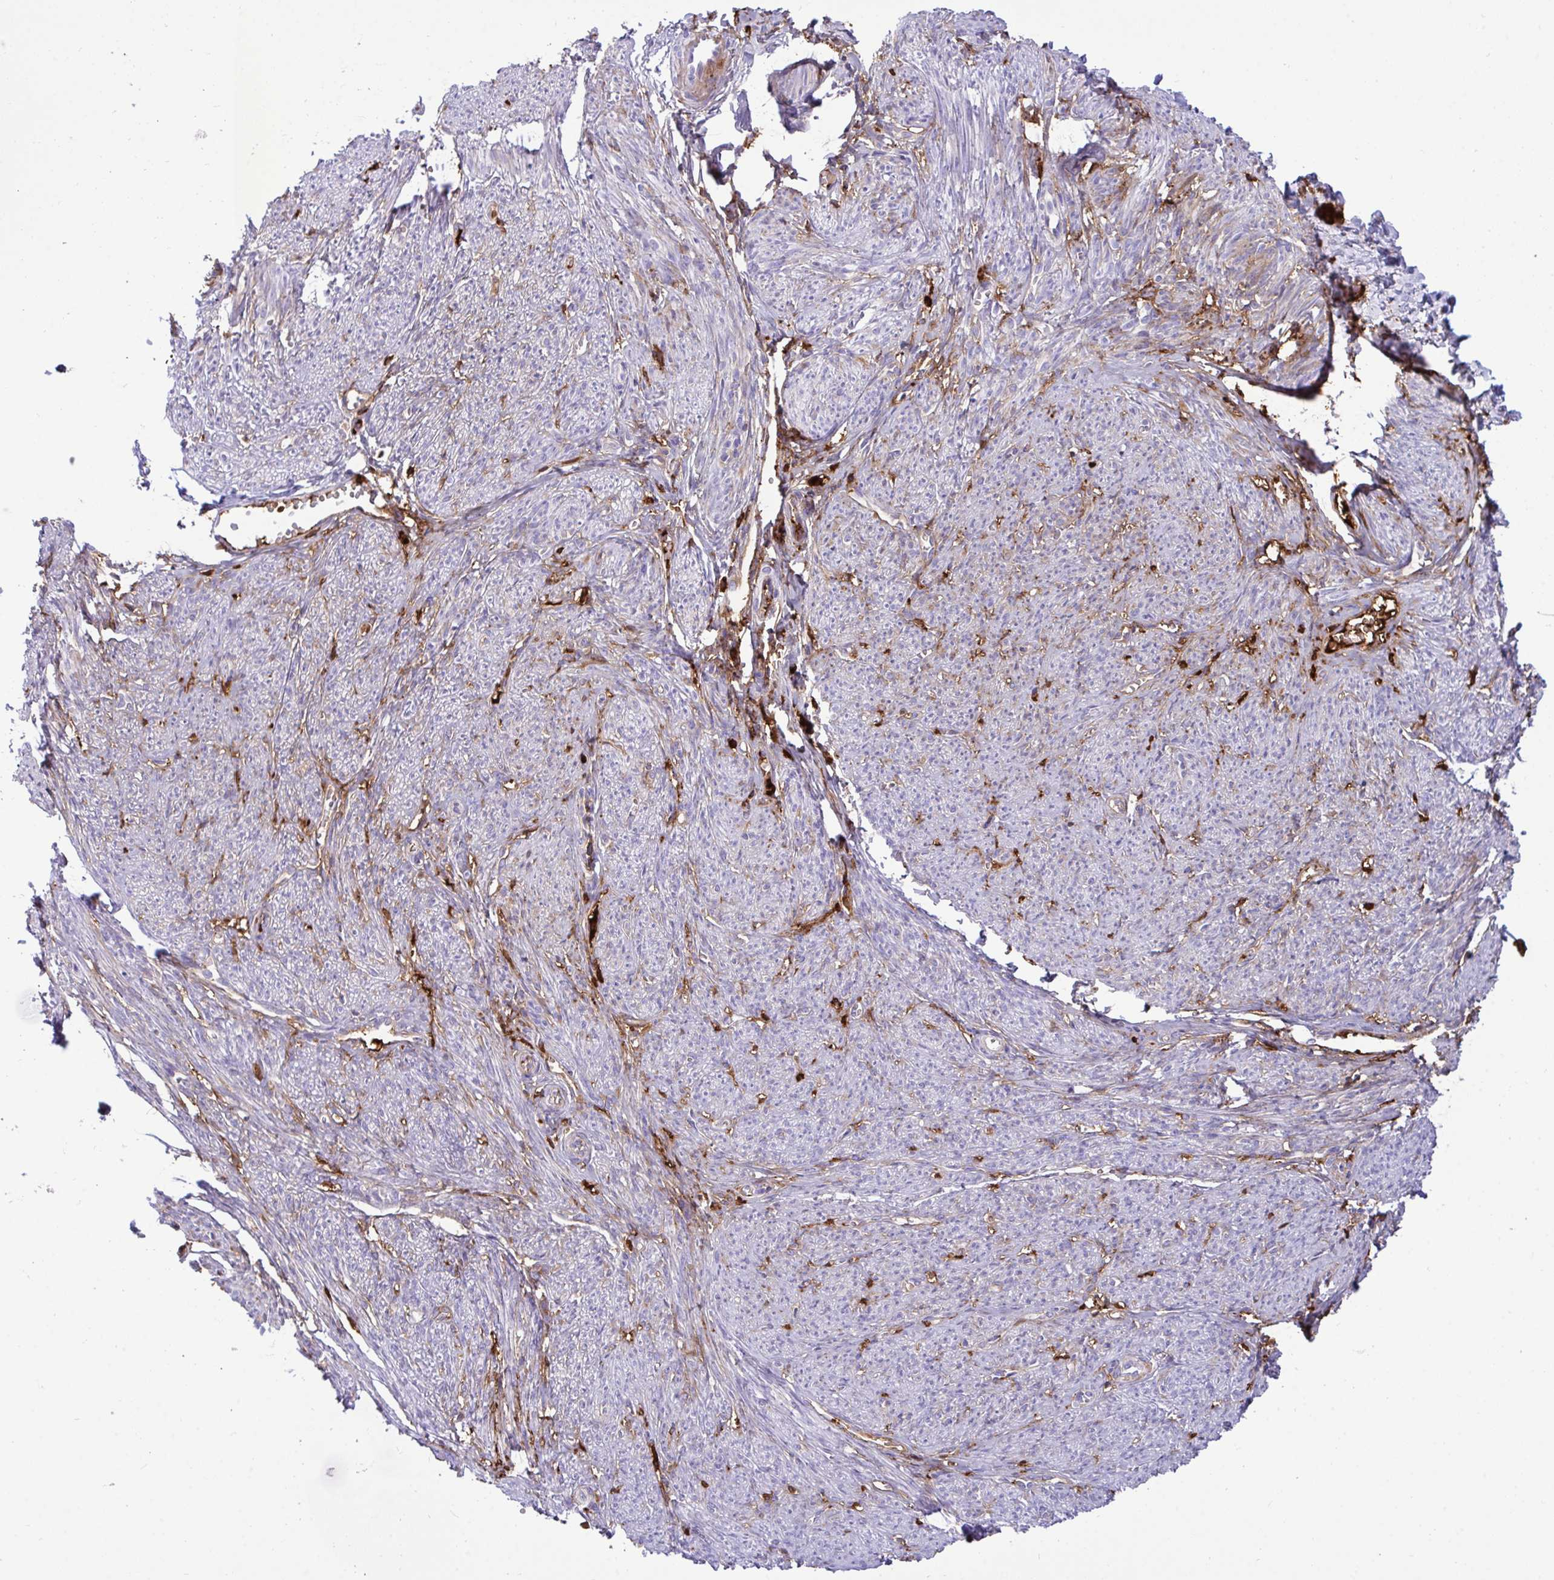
{"staining": {"intensity": "moderate", "quantity": "<25%", "location": "cytoplasmic/membranous"}, "tissue": "smooth muscle", "cell_type": "Smooth muscle cells", "image_type": "normal", "snomed": [{"axis": "morphology", "description": "Normal tissue, NOS"}, {"axis": "topography", "description": "Smooth muscle"}], "caption": "The histopathology image reveals immunohistochemical staining of normal smooth muscle. There is moderate cytoplasmic/membranous staining is identified in approximately <25% of smooth muscle cells.", "gene": "F2", "patient": {"sex": "female", "age": 65}}